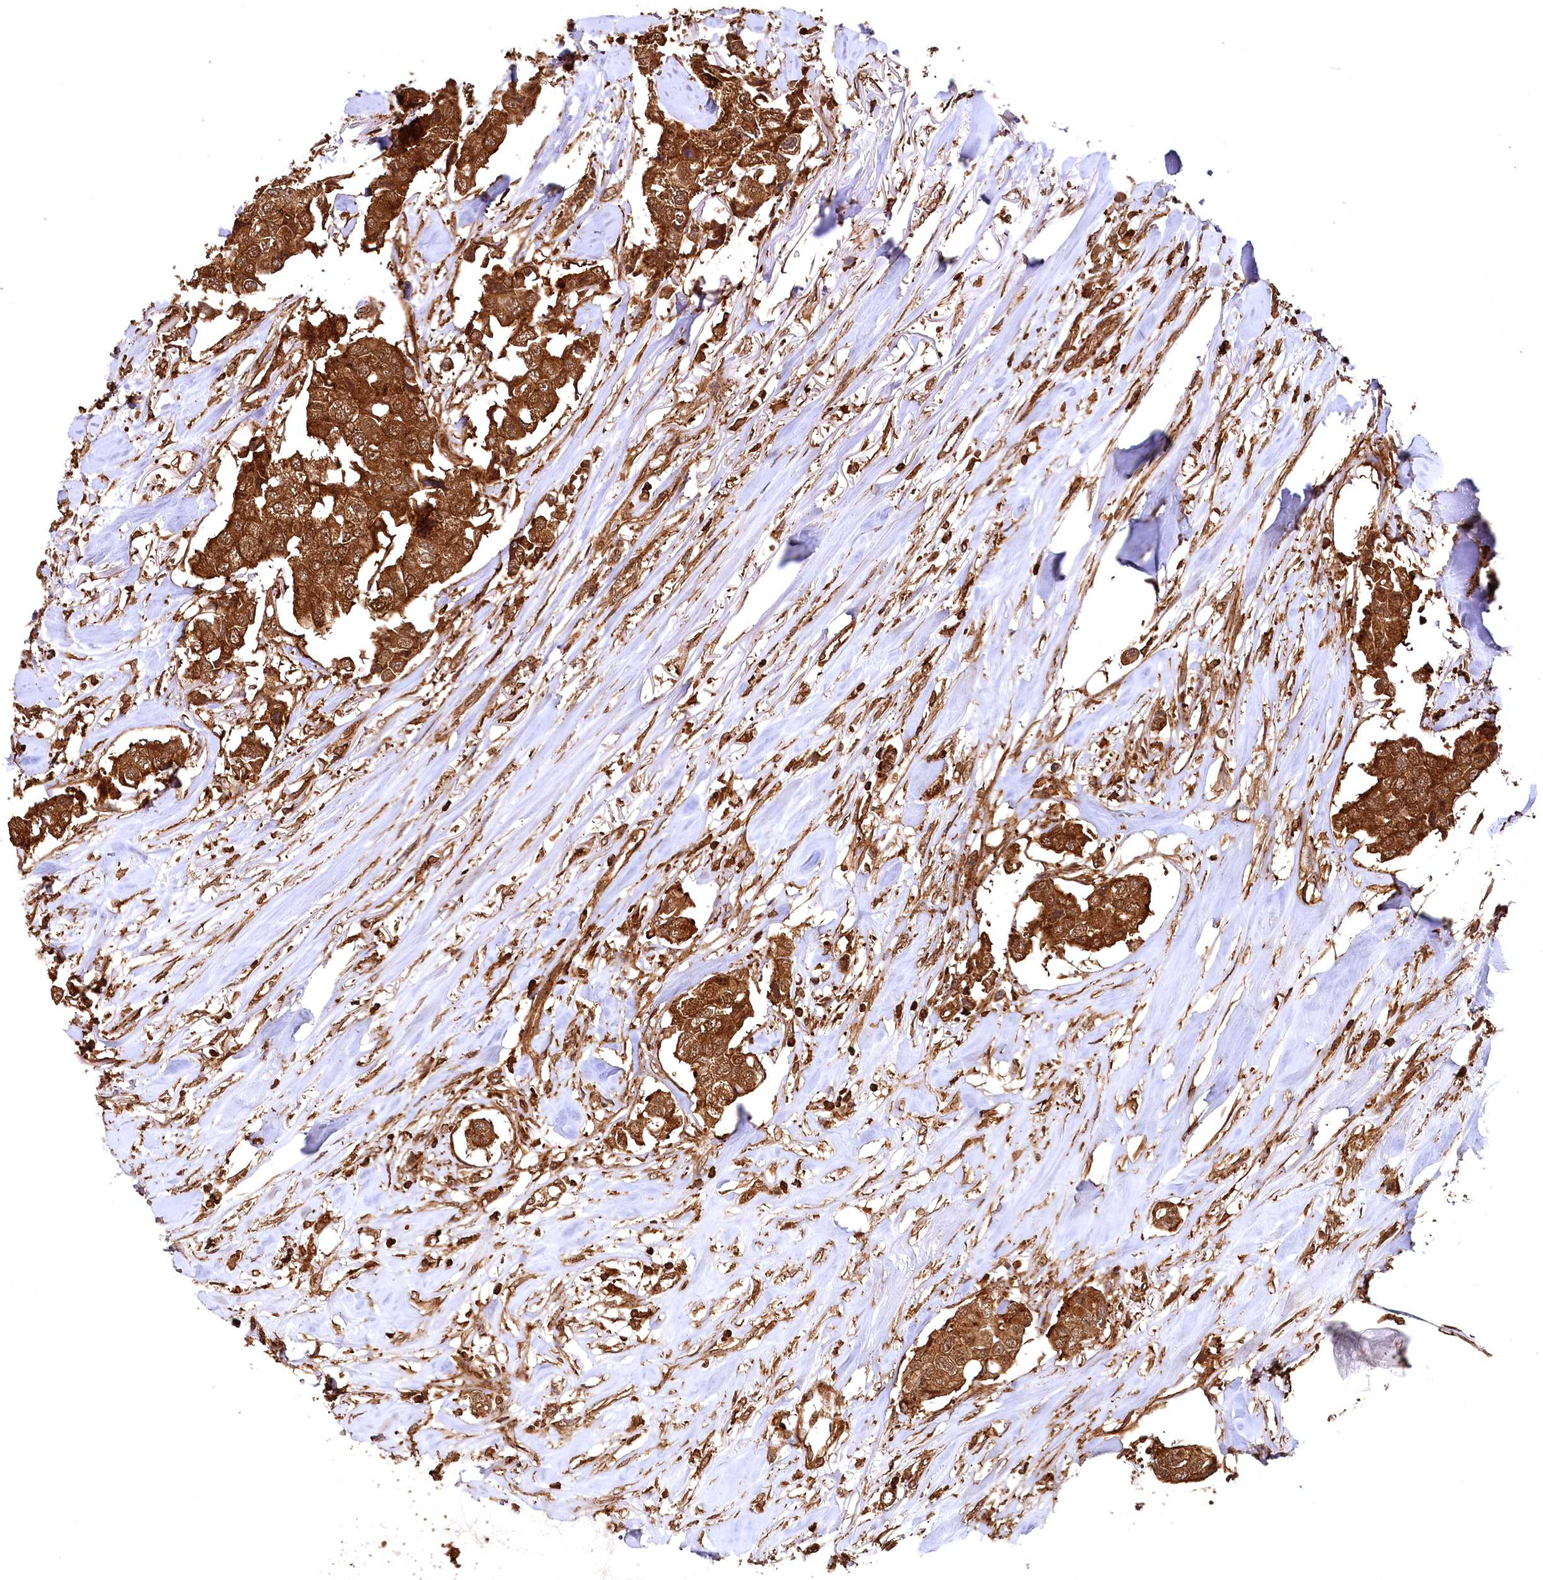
{"staining": {"intensity": "strong", "quantity": ">75%", "location": "cytoplasmic/membranous"}, "tissue": "breast cancer", "cell_type": "Tumor cells", "image_type": "cancer", "snomed": [{"axis": "morphology", "description": "Duct carcinoma"}, {"axis": "topography", "description": "Breast"}], "caption": "Brown immunohistochemical staining in breast cancer demonstrates strong cytoplasmic/membranous staining in about >75% of tumor cells. The protein of interest is shown in brown color, while the nuclei are stained blue.", "gene": "STUB1", "patient": {"sex": "female", "age": 80}}